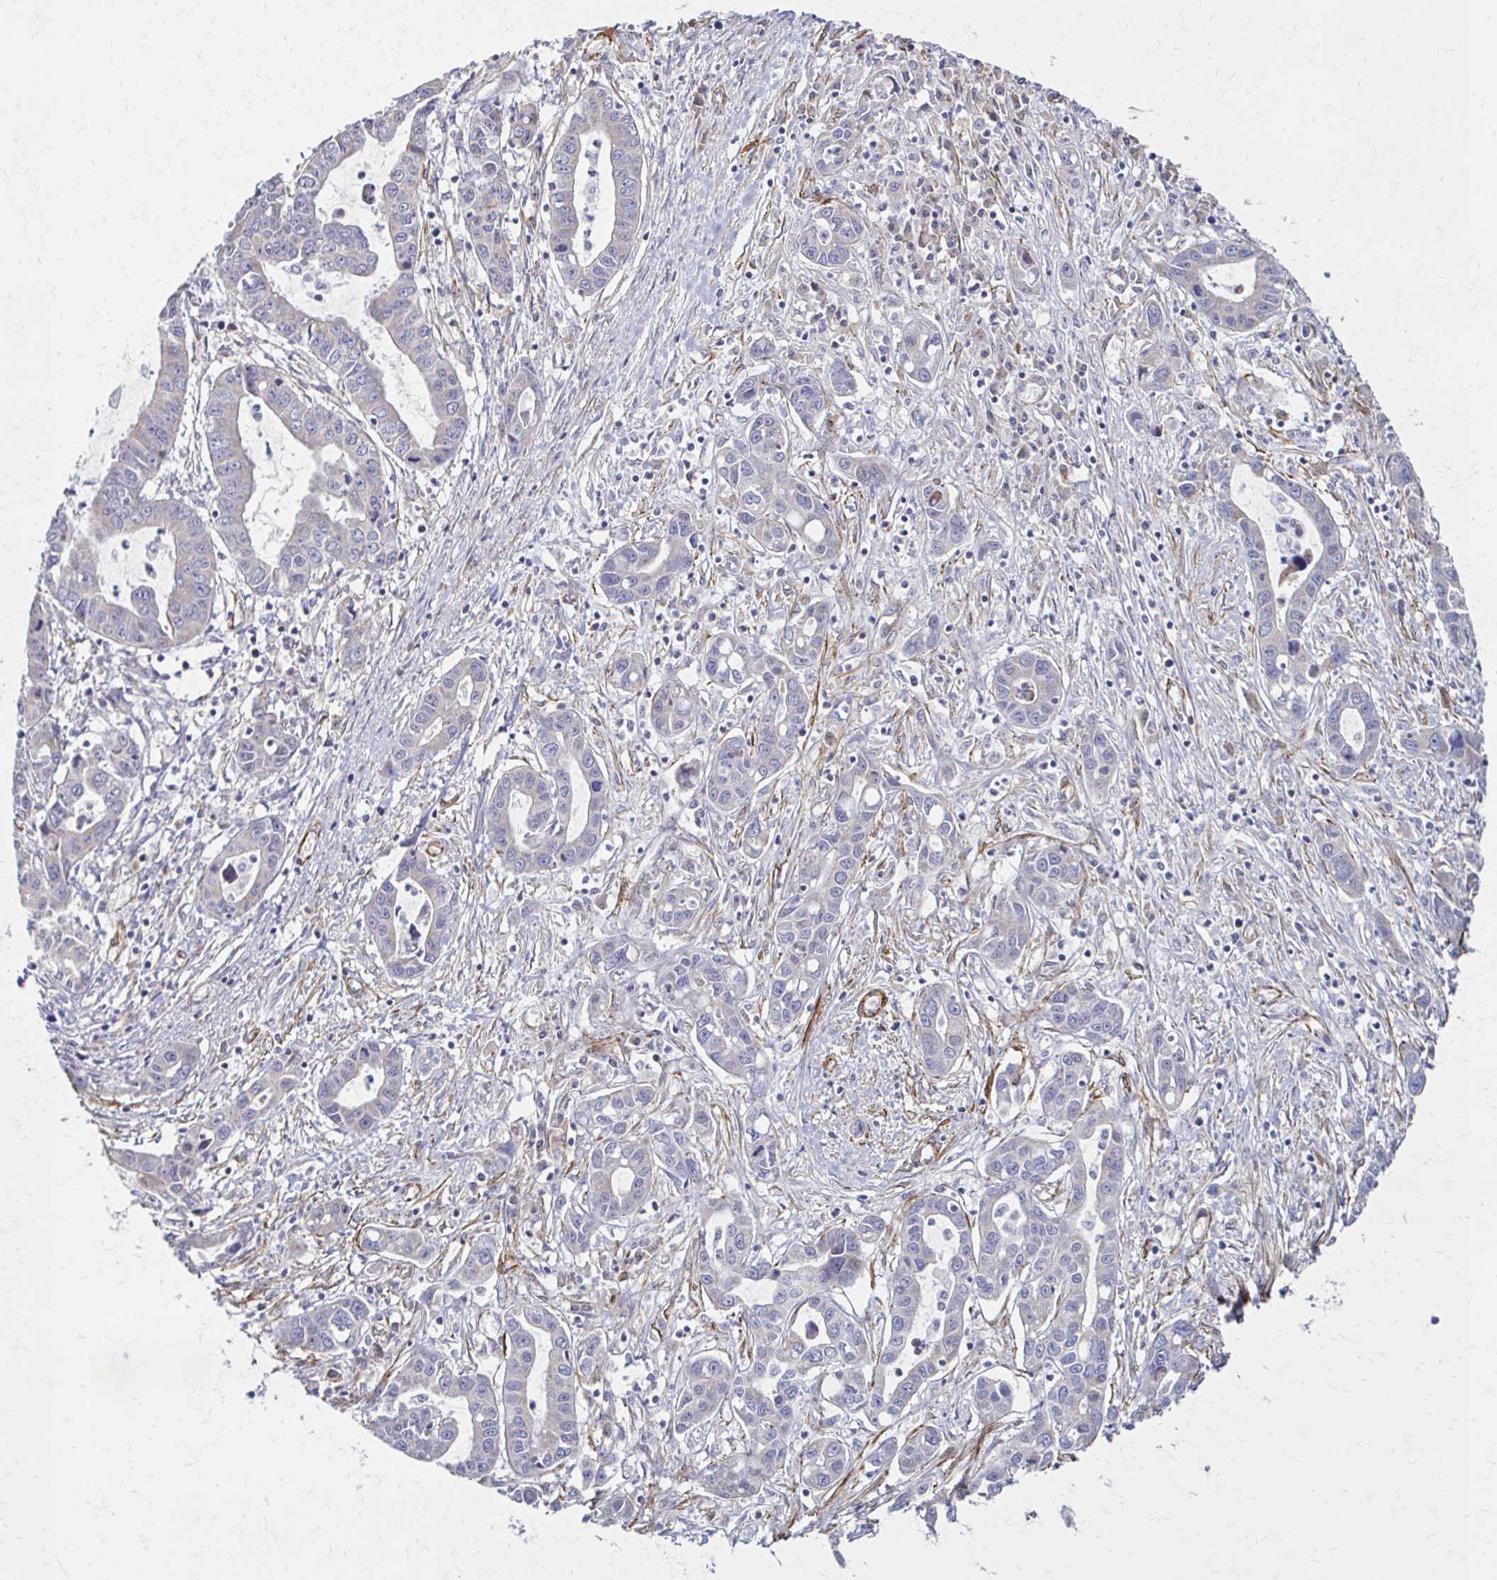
{"staining": {"intensity": "negative", "quantity": "none", "location": "none"}, "tissue": "liver cancer", "cell_type": "Tumor cells", "image_type": "cancer", "snomed": [{"axis": "morphology", "description": "Cholangiocarcinoma"}, {"axis": "topography", "description": "Liver"}], "caption": "Liver cancer (cholangiocarcinoma) was stained to show a protein in brown. There is no significant staining in tumor cells.", "gene": "TIMMDC1", "patient": {"sex": "male", "age": 58}}